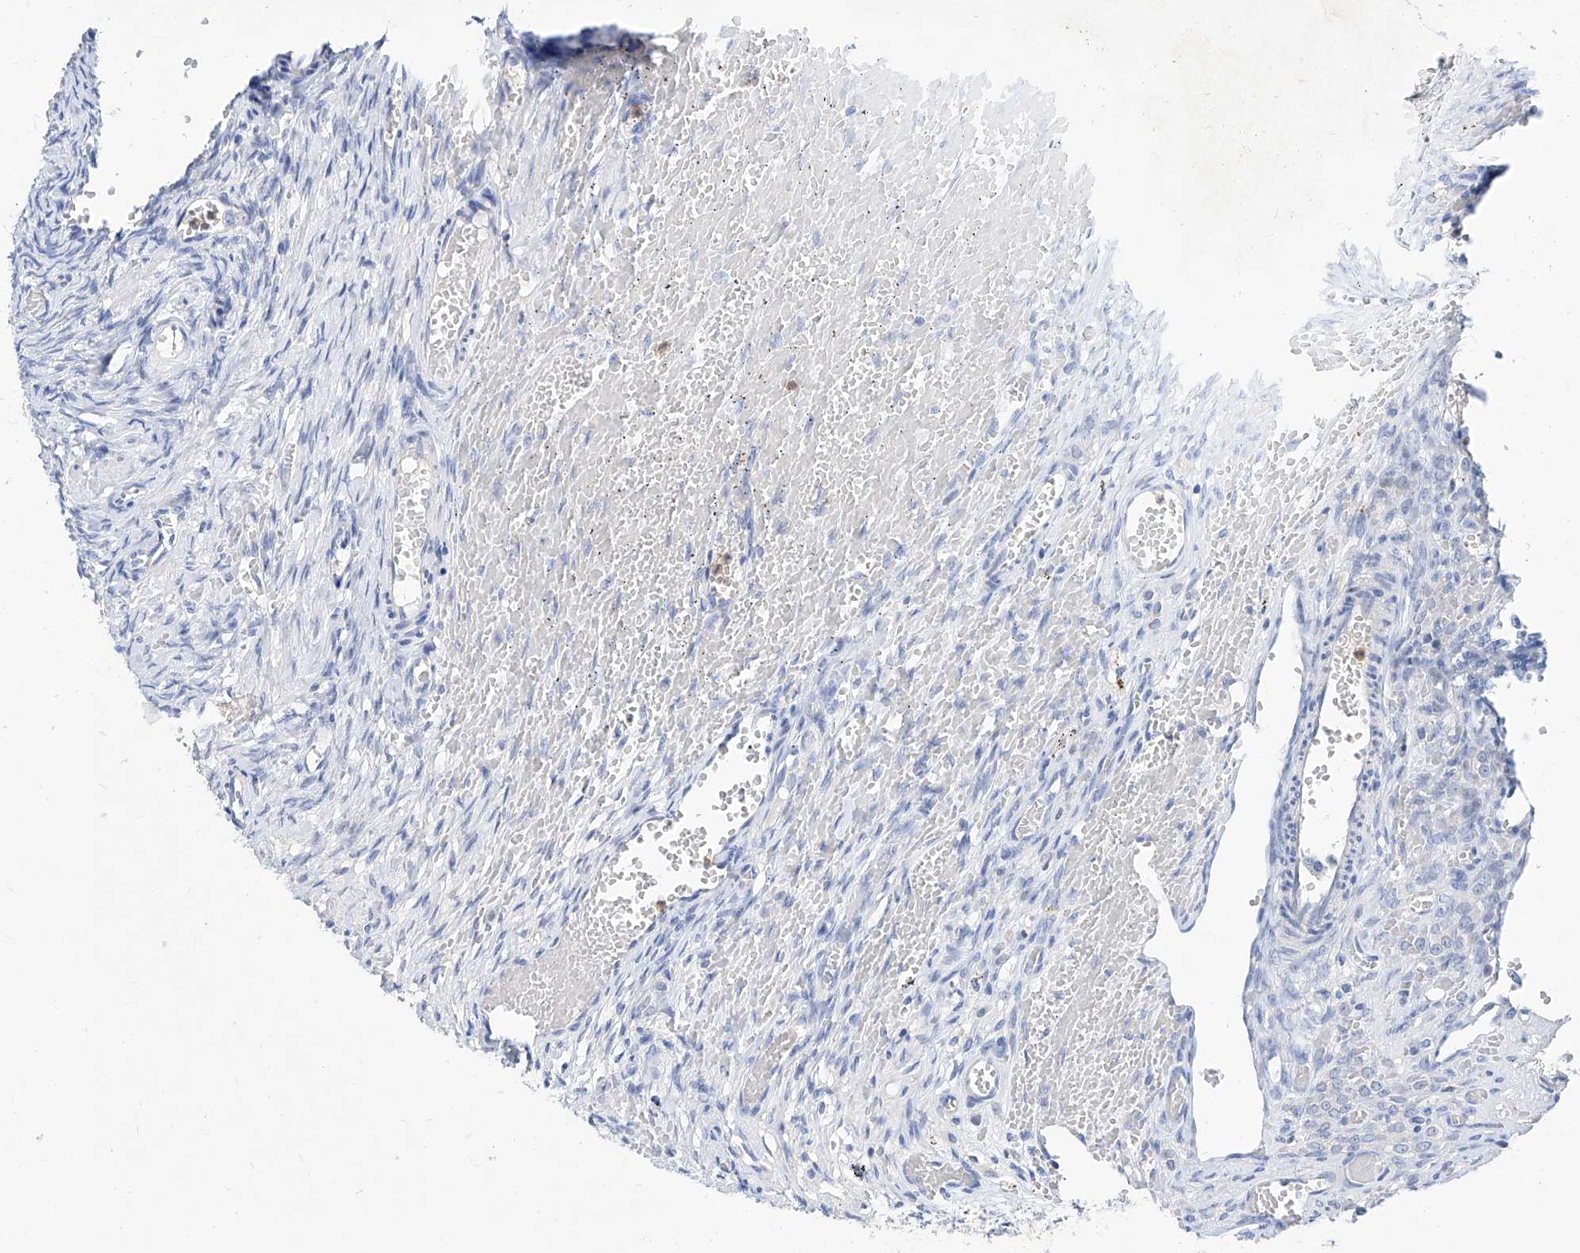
{"staining": {"intensity": "negative", "quantity": "none", "location": "none"}, "tissue": "ovary", "cell_type": "Ovarian stroma cells", "image_type": "normal", "snomed": [{"axis": "morphology", "description": "Adenocarcinoma, NOS"}, {"axis": "topography", "description": "Endometrium"}], "caption": "IHC histopathology image of unremarkable ovary: human ovary stained with DAB shows no significant protein staining in ovarian stroma cells.", "gene": "SLC25A29", "patient": {"sex": "female", "age": 32}}